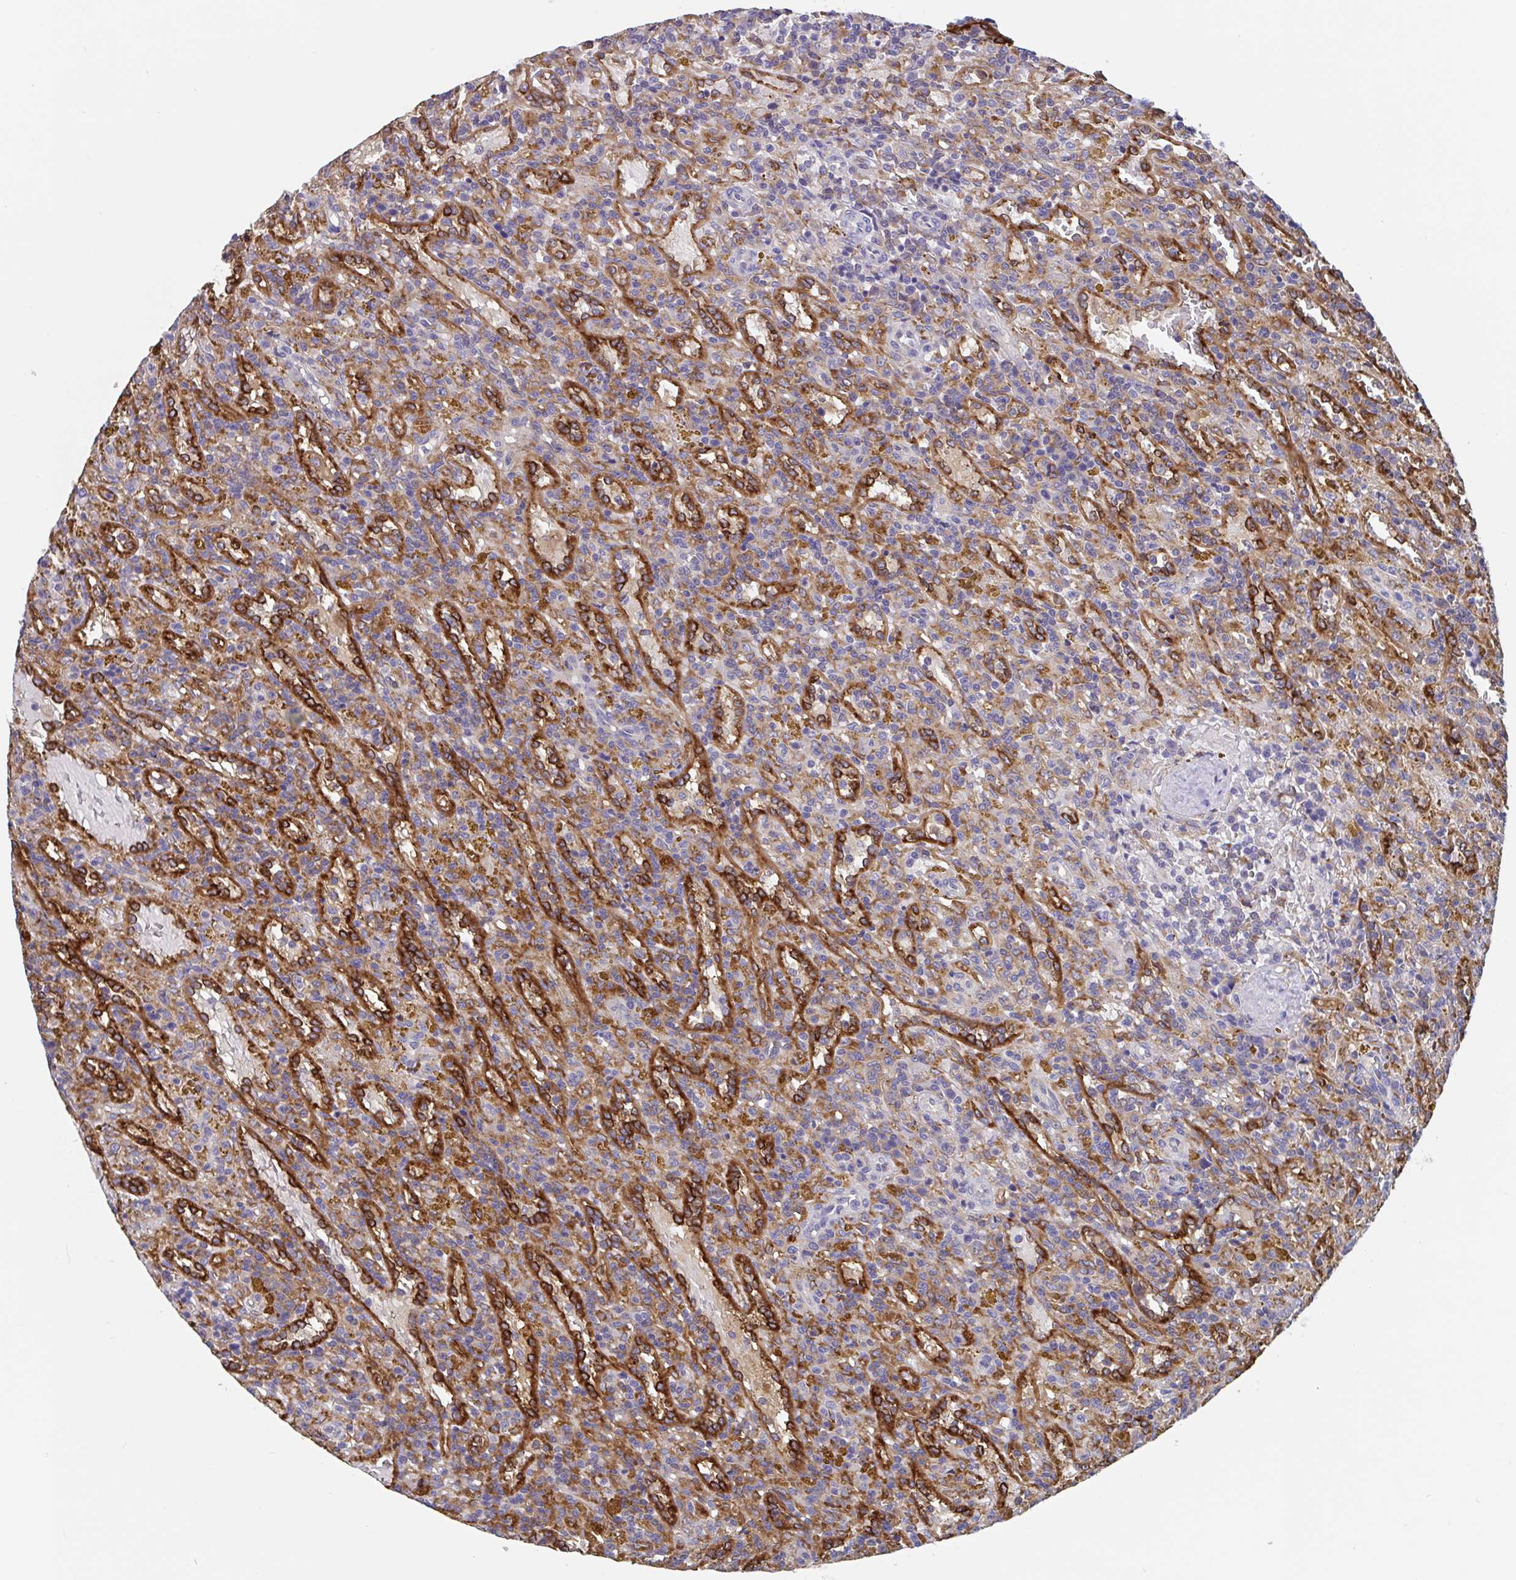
{"staining": {"intensity": "moderate", "quantity": "<25%", "location": "cytoplasmic/membranous"}, "tissue": "lymphoma", "cell_type": "Tumor cells", "image_type": "cancer", "snomed": [{"axis": "morphology", "description": "Malignant lymphoma, non-Hodgkin's type, Low grade"}, {"axis": "topography", "description": "Spleen"}], "caption": "Lymphoma stained with a brown dye demonstrates moderate cytoplasmic/membranous positive staining in about <25% of tumor cells.", "gene": "SNX8", "patient": {"sex": "female", "age": 65}}